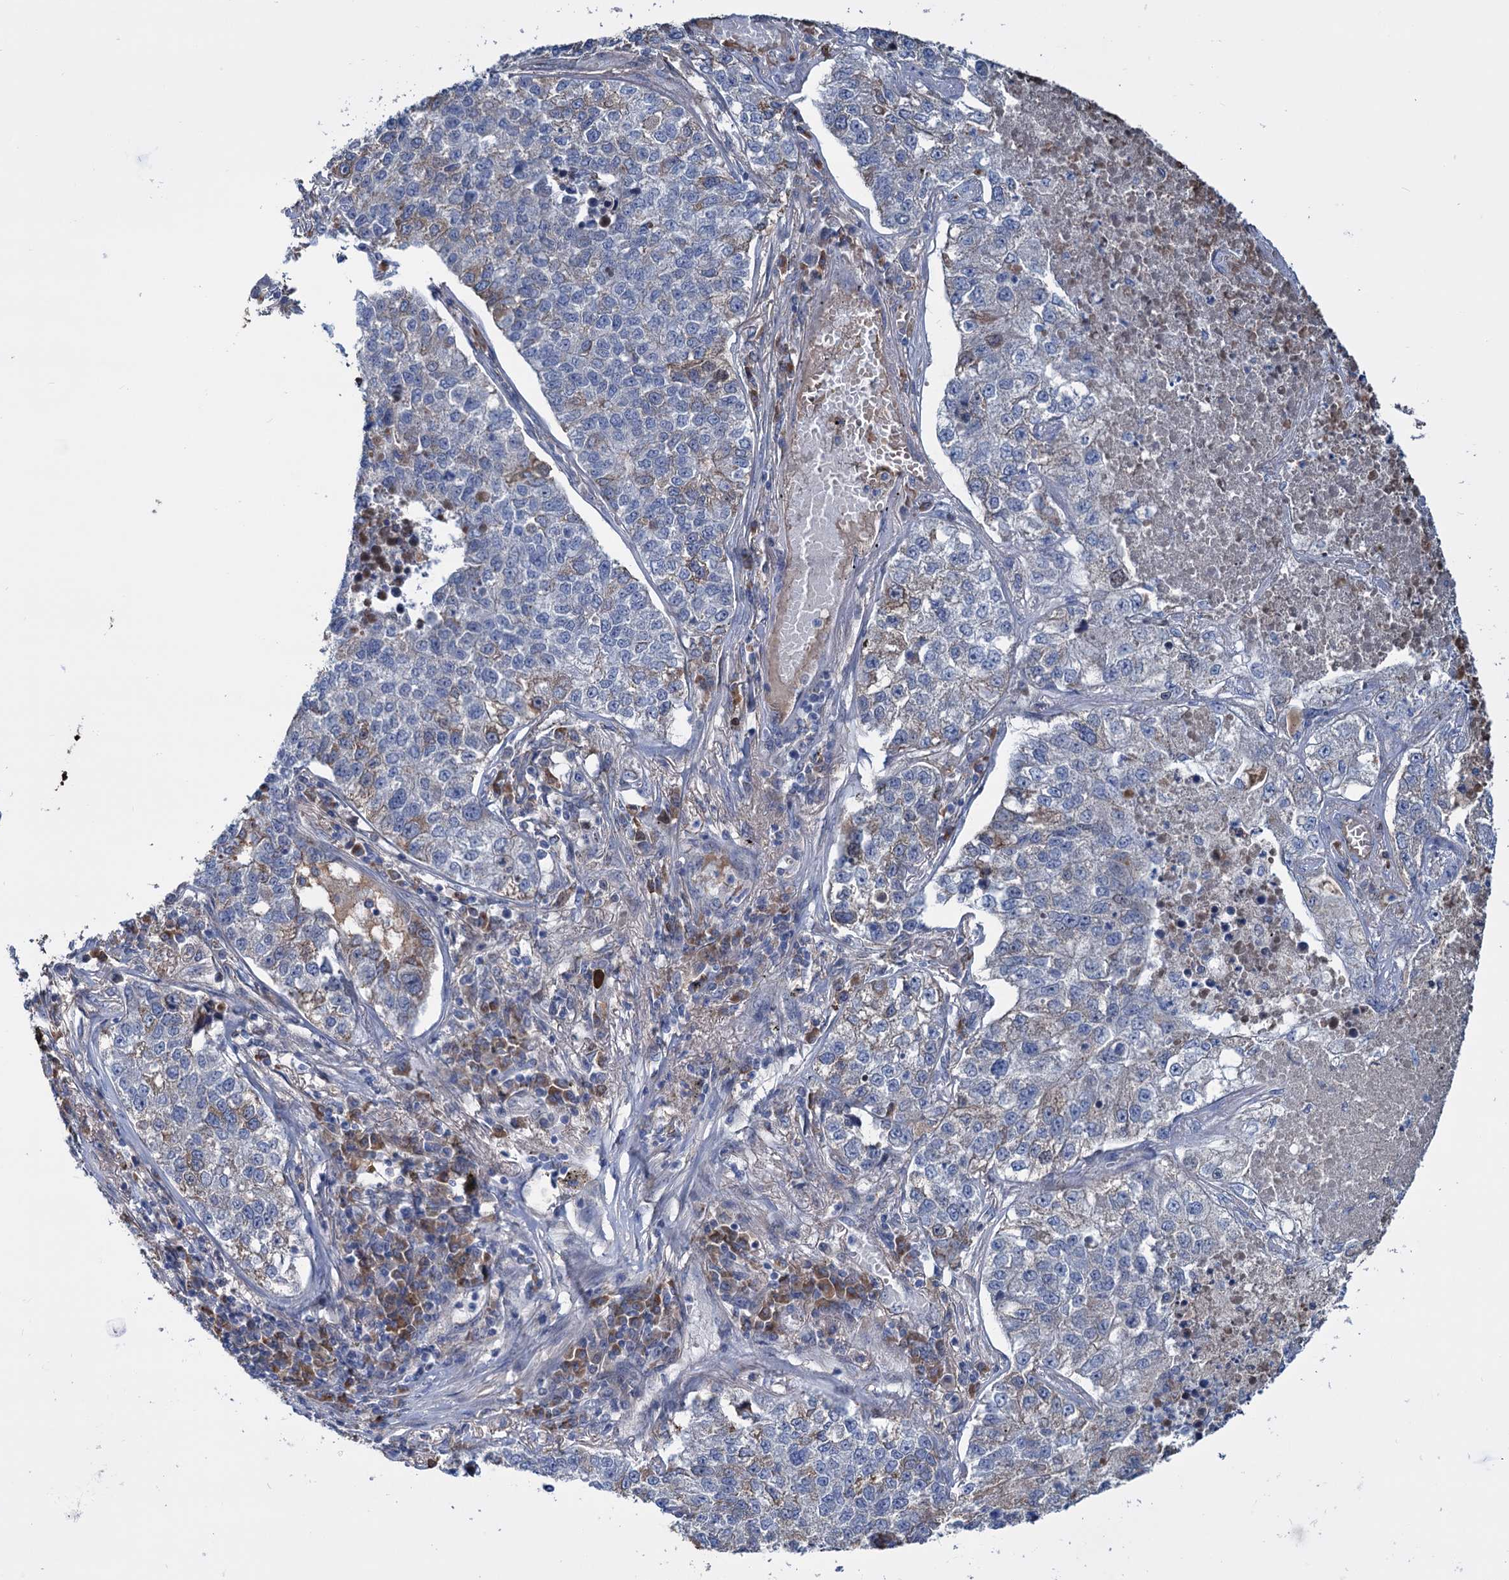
{"staining": {"intensity": "negative", "quantity": "none", "location": "none"}, "tissue": "lung cancer", "cell_type": "Tumor cells", "image_type": "cancer", "snomed": [{"axis": "morphology", "description": "Adenocarcinoma, NOS"}, {"axis": "topography", "description": "Lung"}], "caption": "Immunohistochemistry (IHC) of human adenocarcinoma (lung) exhibits no expression in tumor cells.", "gene": "LPIN1", "patient": {"sex": "male", "age": 49}}